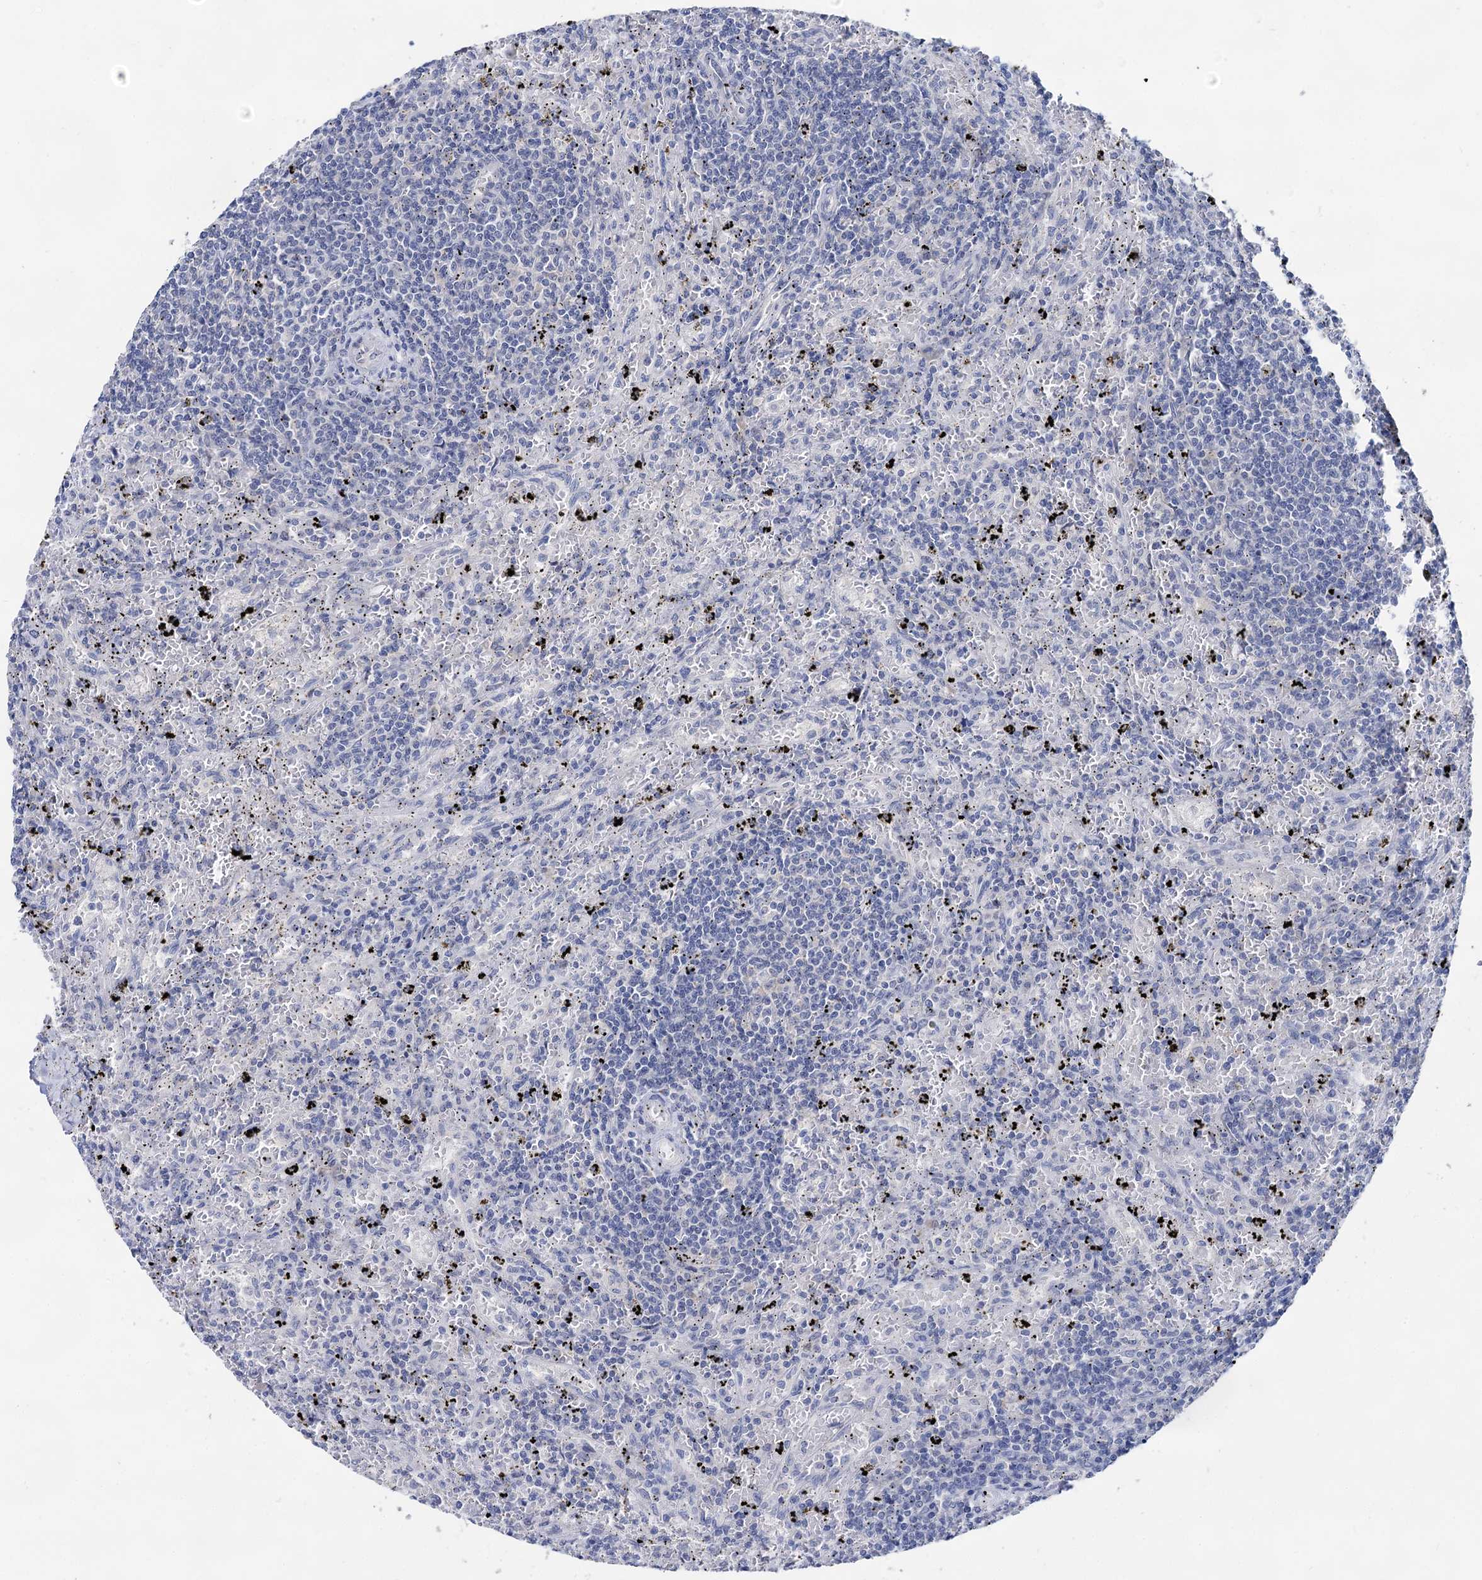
{"staining": {"intensity": "negative", "quantity": "none", "location": "none"}, "tissue": "lymphoma", "cell_type": "Tumor cells", "image_type": "cancer", "snomed": [{"axis": "morphology", "description": "Malignant lymphoma, non-Hodgkin's type, Low grade"}, {"axis": "topography", "description": "Spleen"}], "caption": "A photomicrograph of malignant lymphoma, non-Hodgkin's type (low-grade) stained for a protein demonstrates no brown staining in tumor cells. (Immunohistochemistry, brightfield microscopy, high magnification).", "gene": "CAPRIN2", "patient": {"sex": "male", "age": 76}}